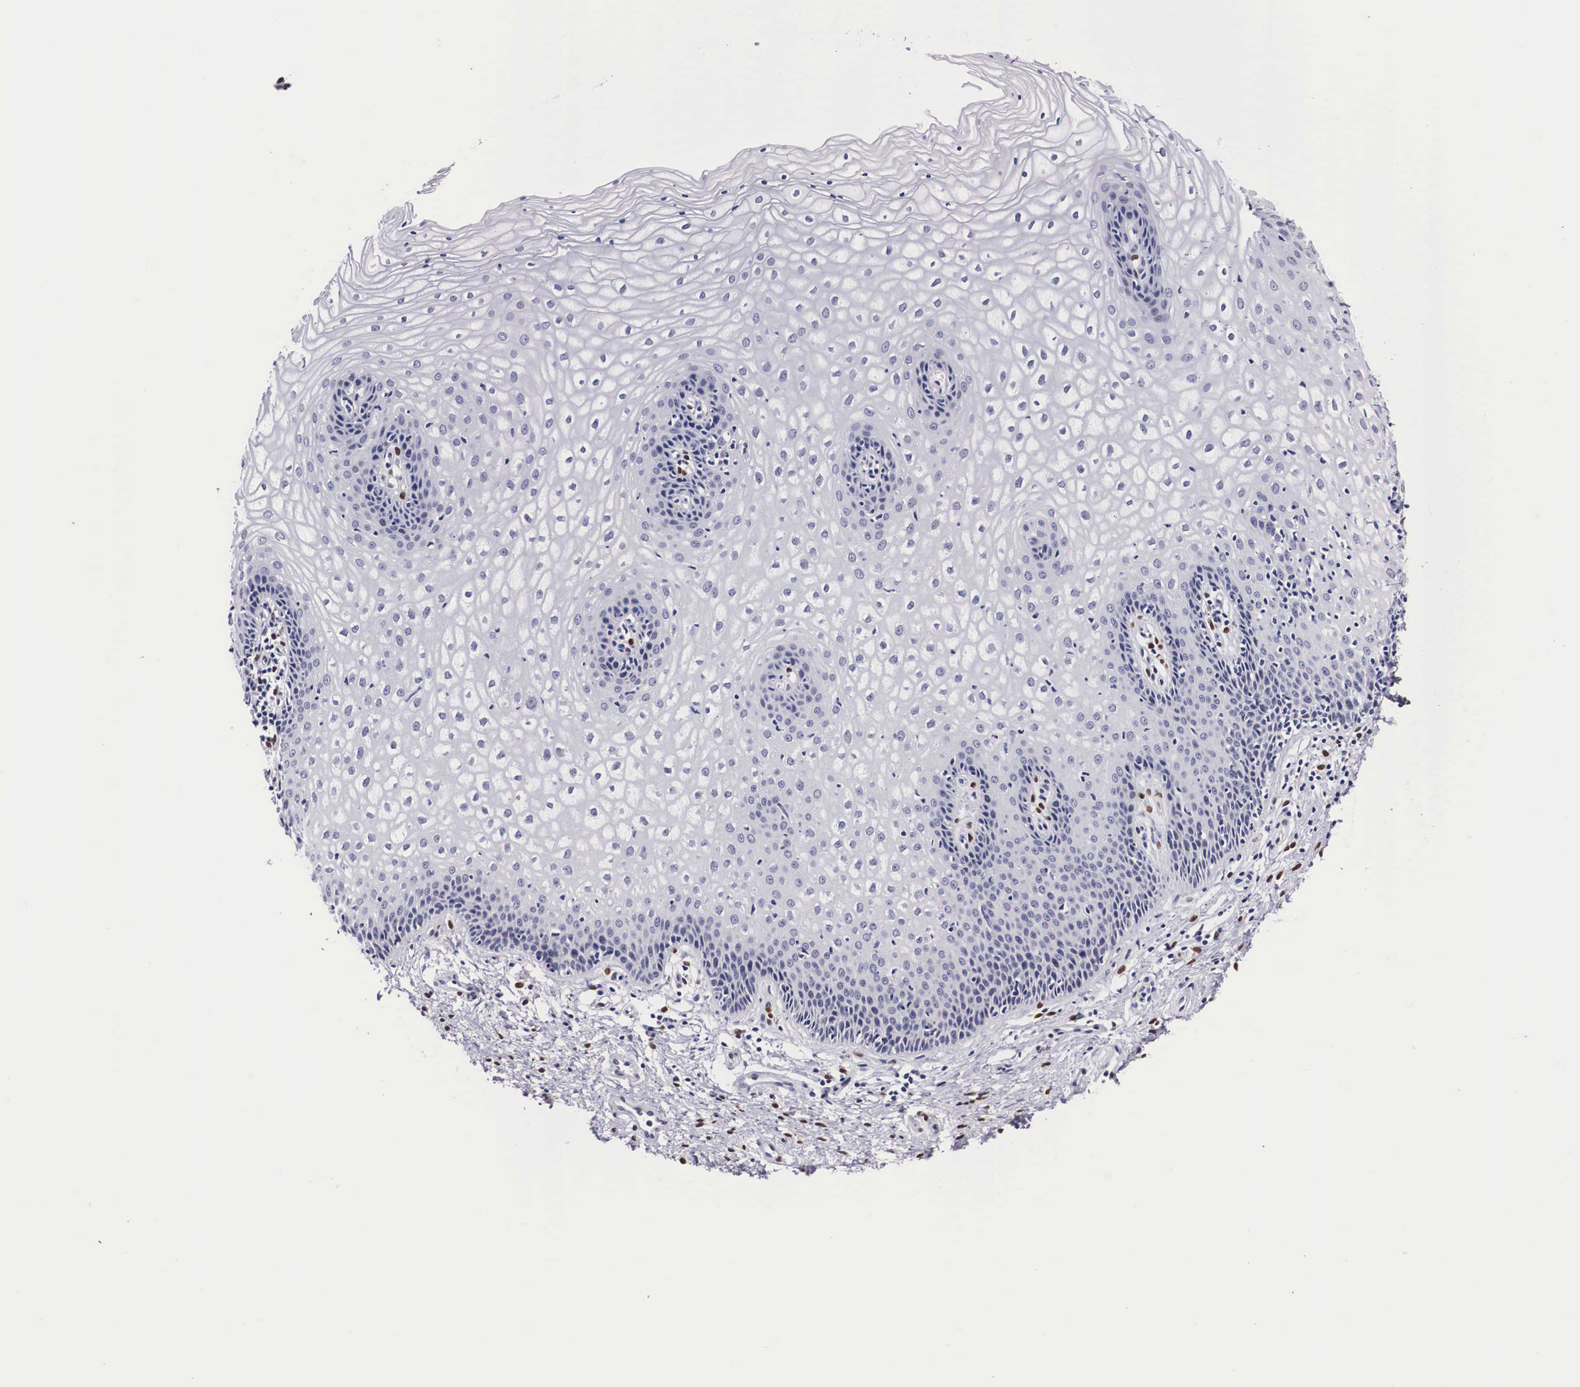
{"staining": {"intensity": "moderate", "quantity": "<25%", "location": "nuclear"}, "tissue": "vagina", "cell_type": "Squamous epithelial cells", "image_type": "normal", "snomed": [{"axis": "morphology", "description": "Normal tissue, NOS"}, {"axis": "topography", "description": "Vagina"}], "caption": "Moderate nuclear protein staining is appreciated in approximately <25% of squamous epithelial cells in vagina.", "gene": "KHDRBS3", "patient": {"sex": "female", "age": 34}}